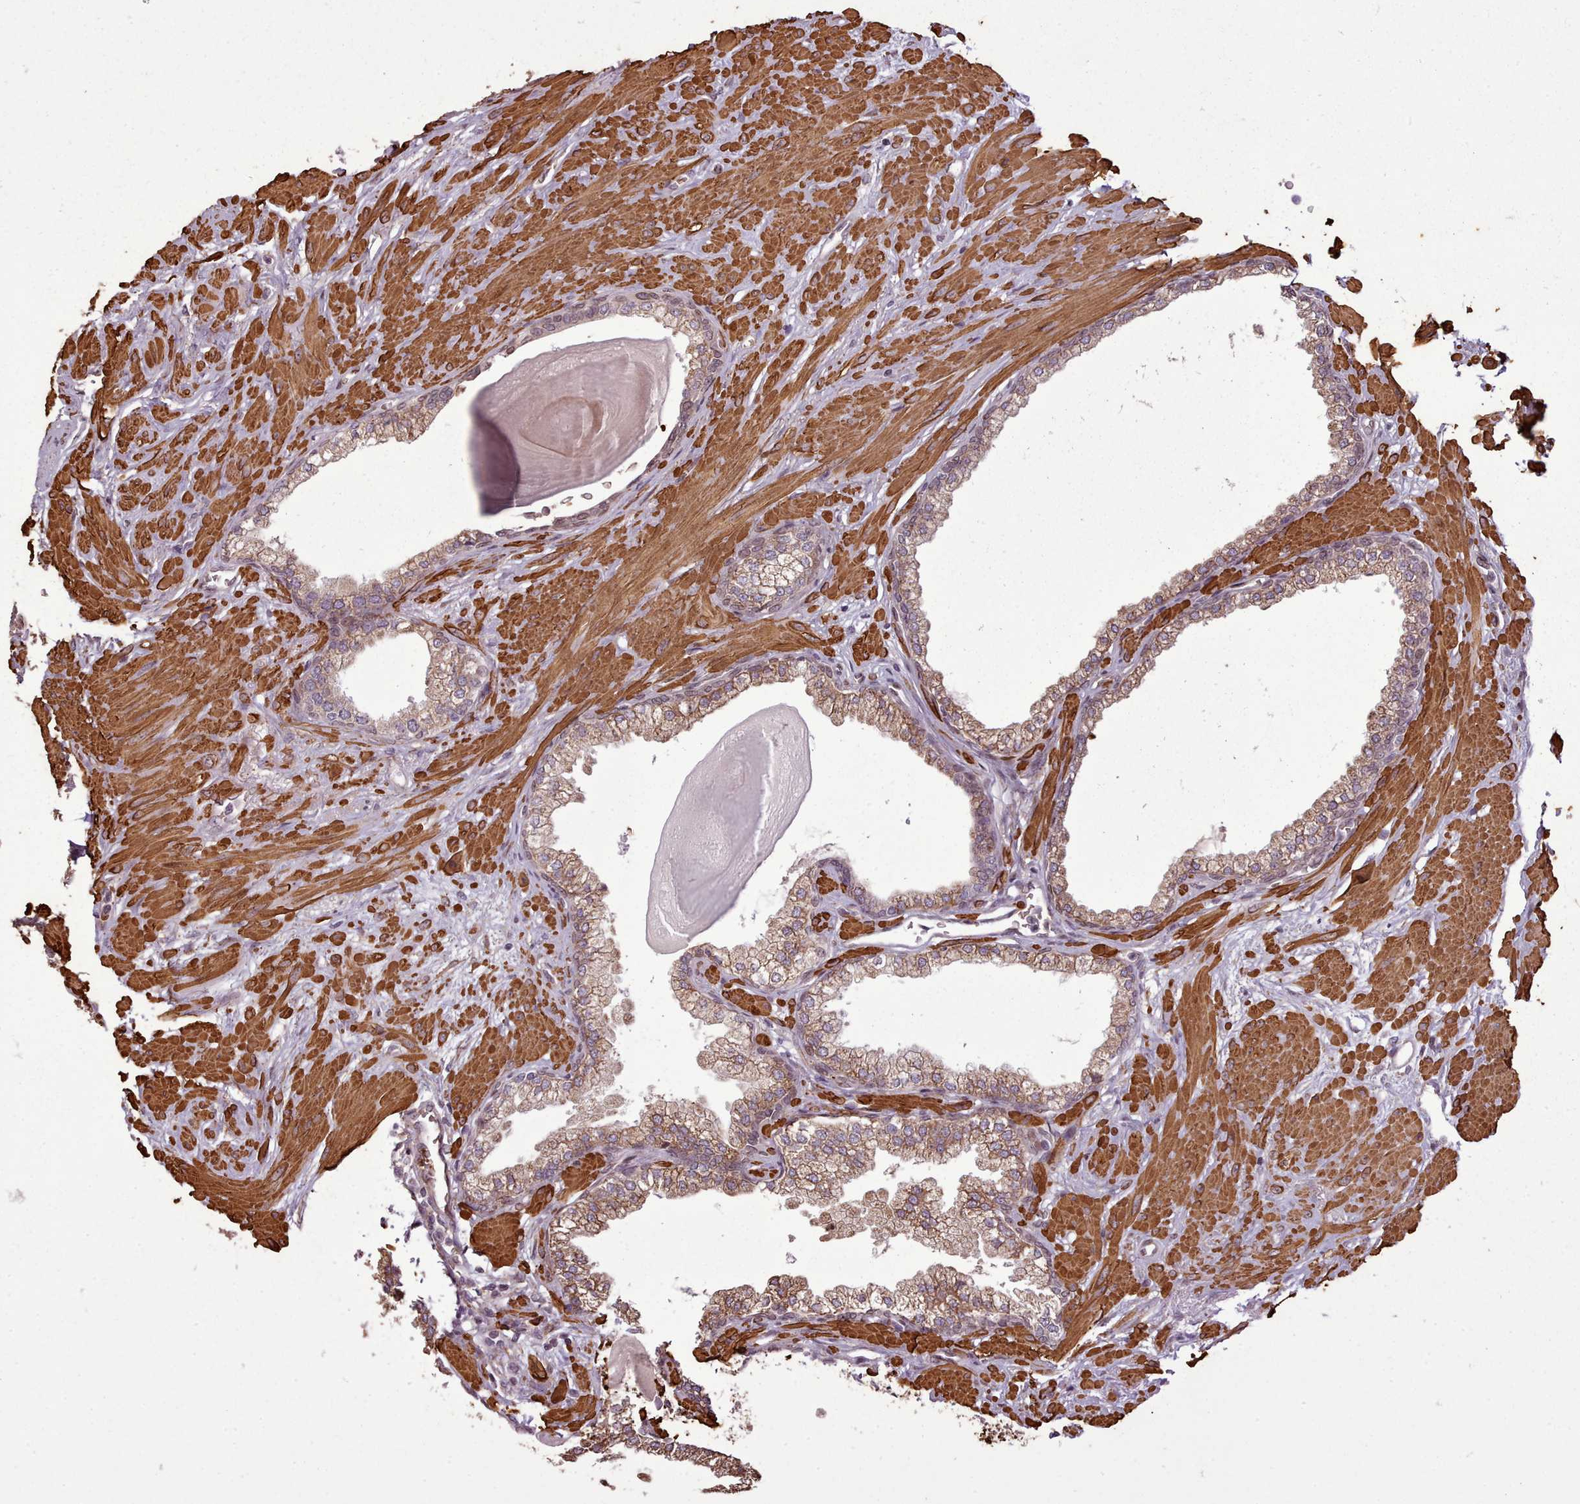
{"staining": {"intensity": "moderate", "quantity": "25%-75%", "location": "cytoplasmic/membranous,nuclear"}, "tissue": "prostate", "cell_type": "Glandular cells", "image_type": "normal", "snomed": [{"axis": "morphology", "description": "Normal tissue, NOS"}, {"axis": "topography", "description": "Prostate"}], "caption": "Moderate cytoplasmic/membranous,nuclear protein expression is seen in about 25%-75% of glandular cells in prostate.", "gene": "CABP1", "patient": {"sex": "male", "age": 57}}